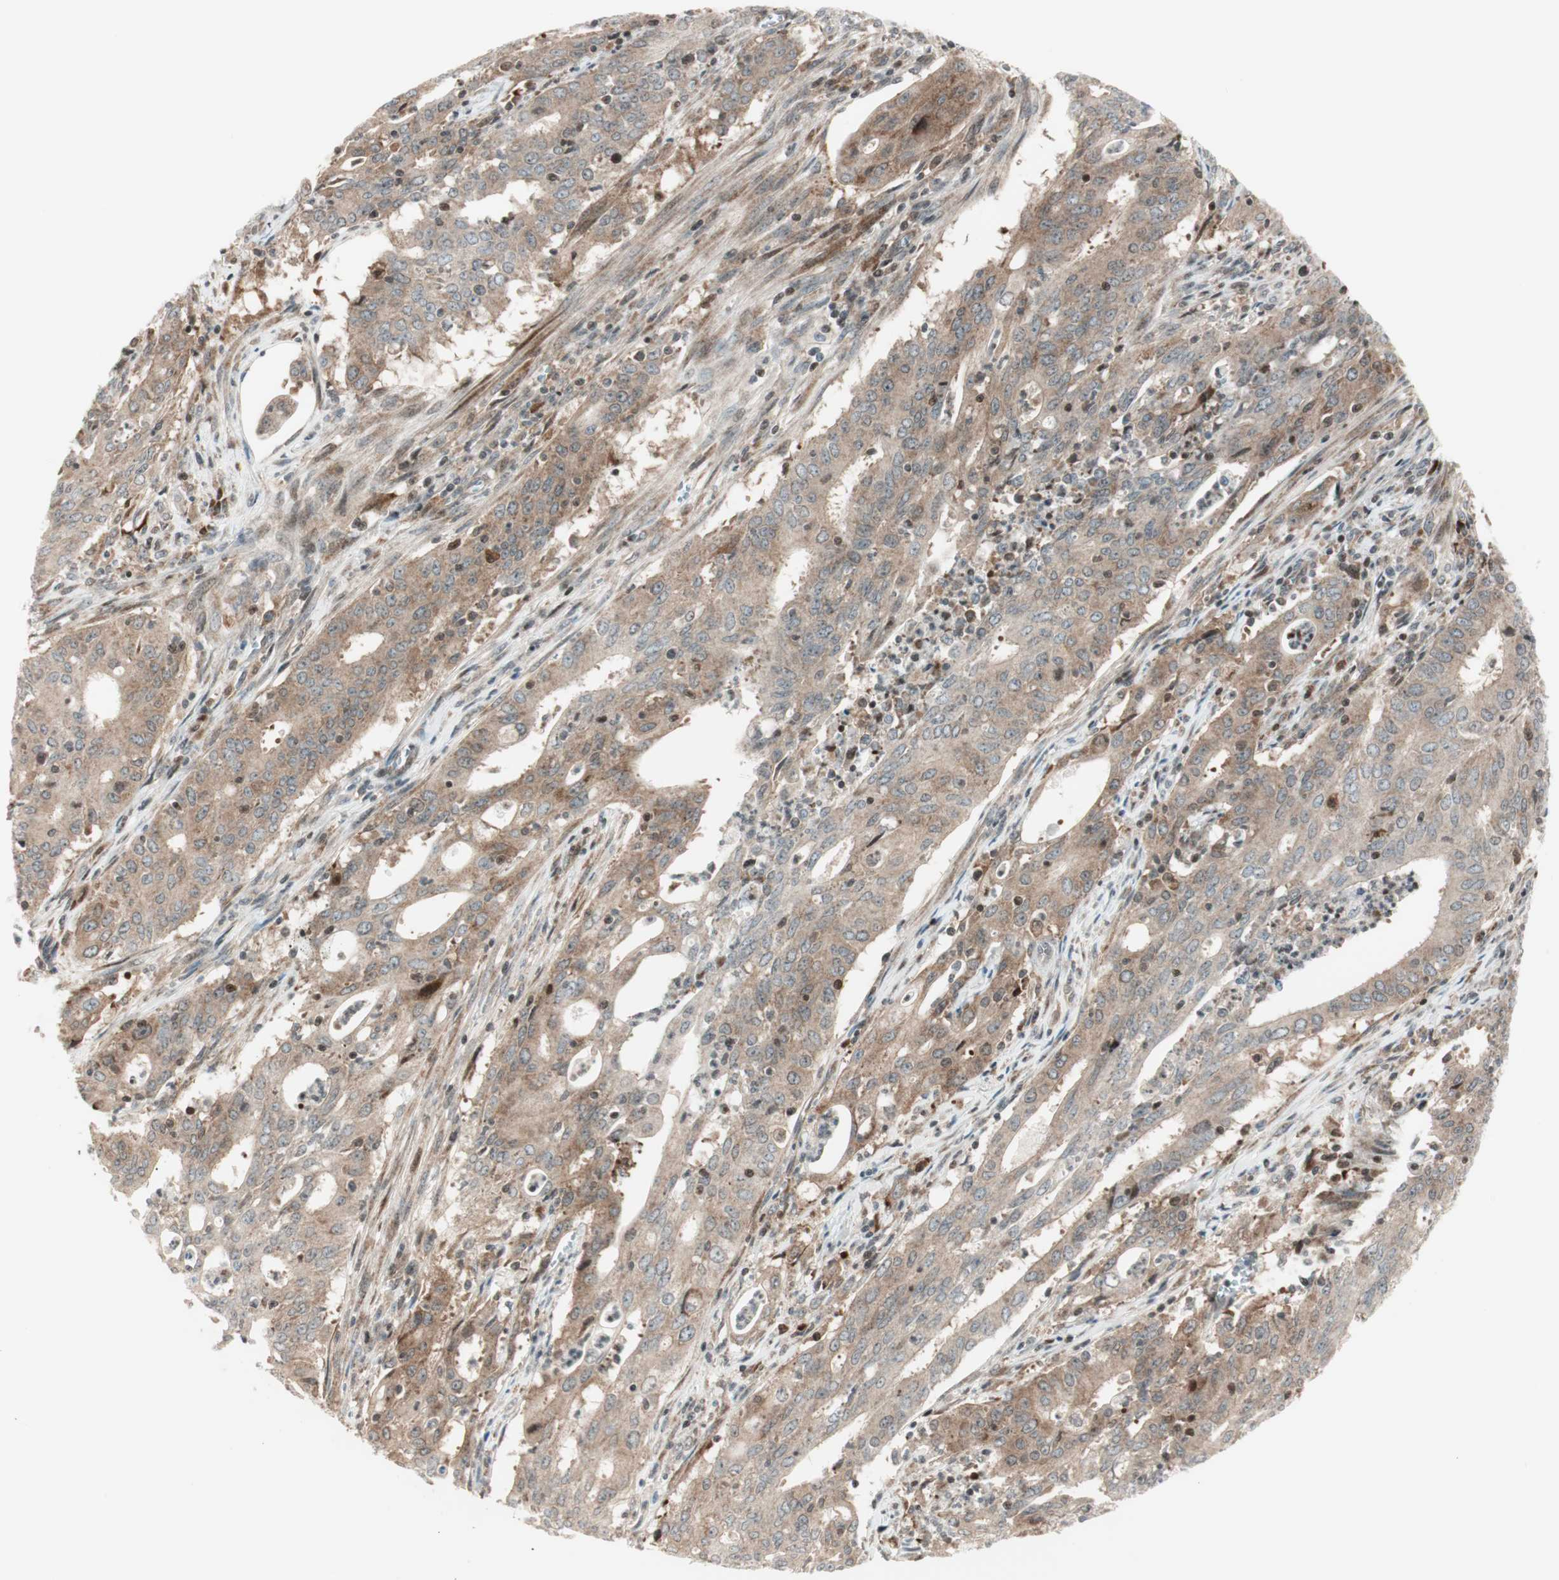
{"staining": {"intensity": "moderate", "quantity": ">75%", "location": "cytoplasmic/membranous"}, "tissue": "cervical cancer", "cell_type": "Tumor cells", "image_type": "cancer", "snomed": [{"axis": "morphology", "description": "Adenocarcinoma, NOS"}, {"axis": "topography", "description": "Cervix"}], "caption": "Protein staining of cervical cancer tissue demonstrates moderate cytoplasmic/membranous positivity in approximately >75% of tumor cells.", "gene": "TPT1", "patient": {"sex": "female", "age": 44}}